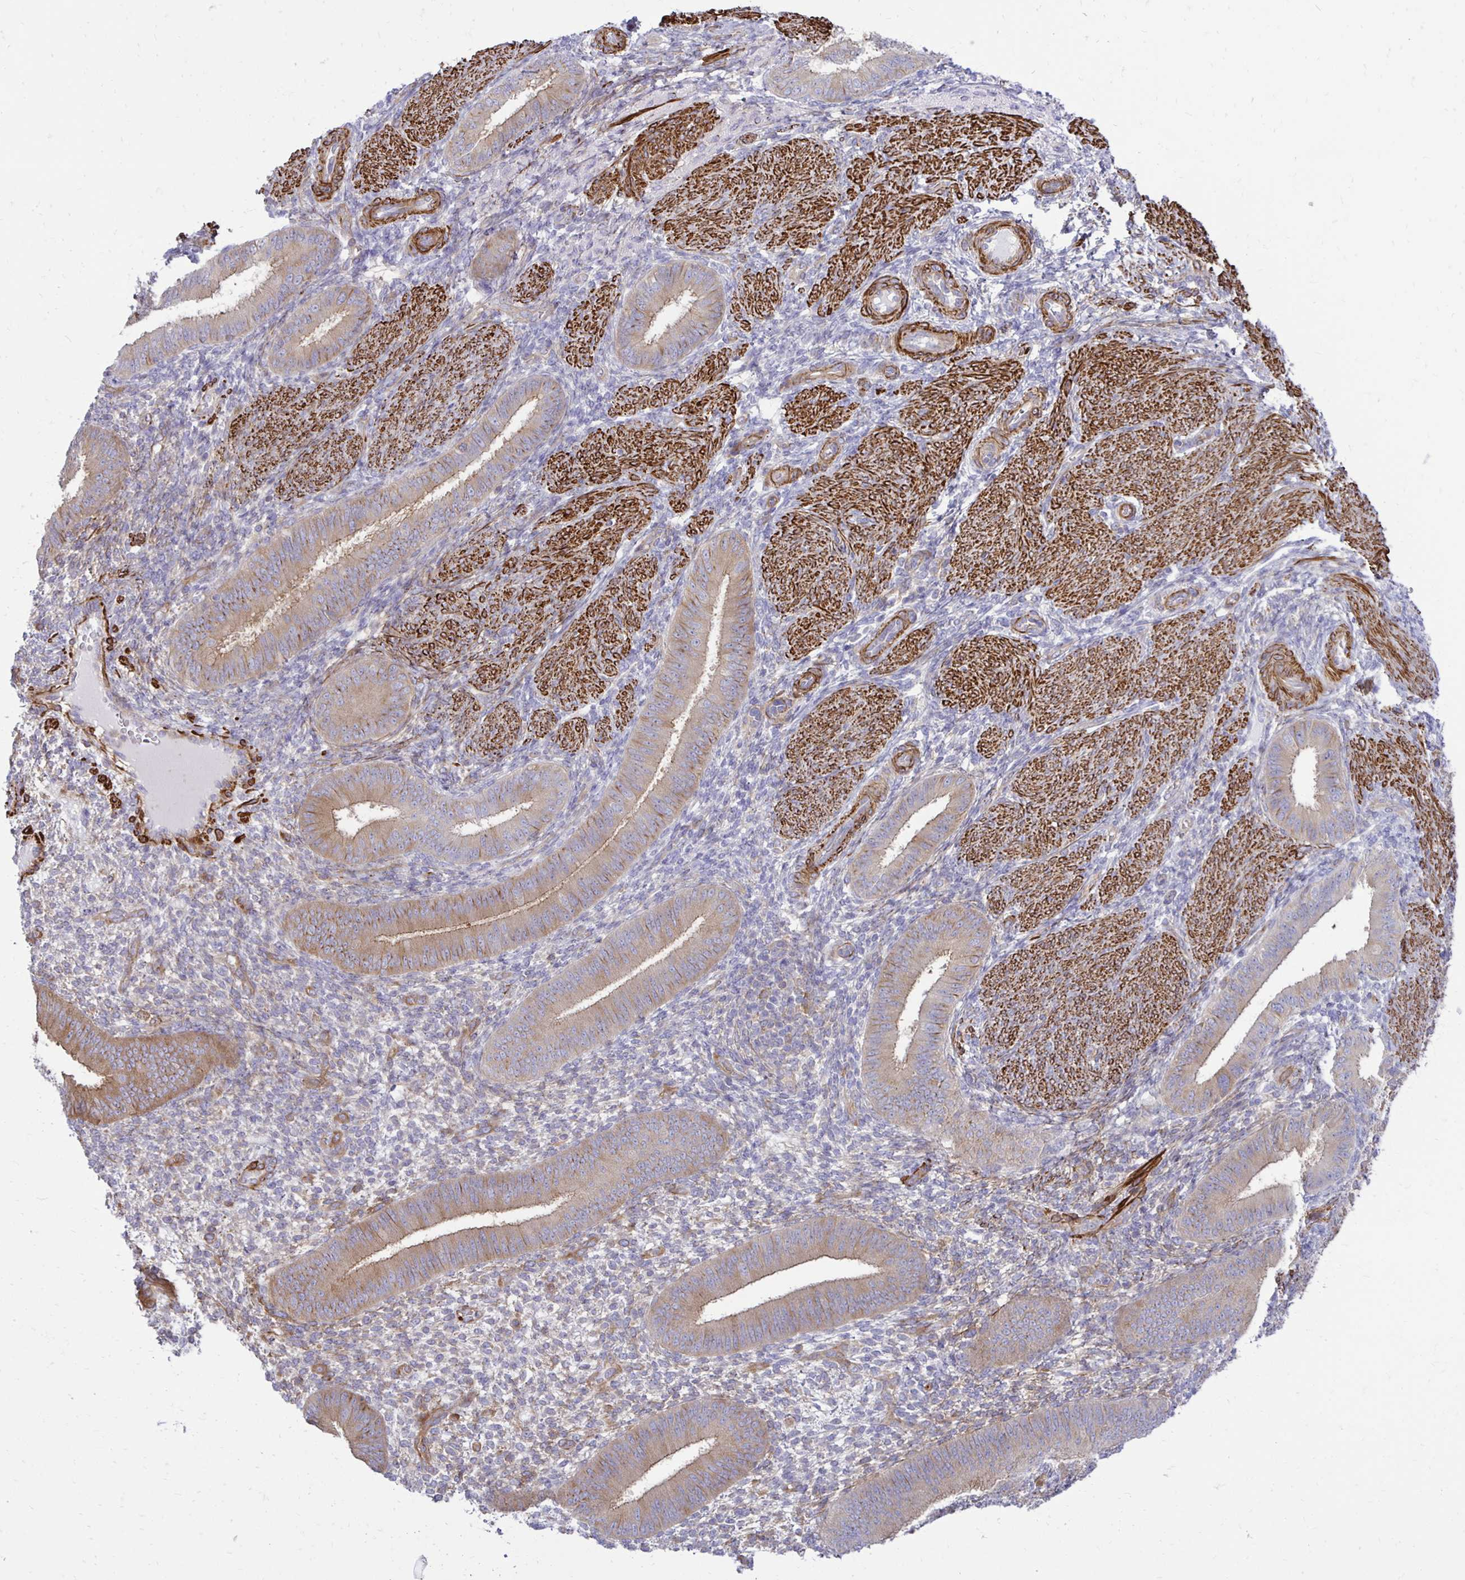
{"staining": {"intensity": "moderate", "quantity": "<25%", "location": "cytoplasmic/membranous"}, "tissue": "endometrium", "cell_type": "Cells in endometrial stroma", "image_type": "normal", "snomed": [{"axis": "morphology", "description": "Normal tissue, NOS"}, {"axis": "topography", "description": "Endometrium"}], "caption": "Immunohistochemistry (DAB (3,3'-diaminobenzidine)) staining of normal human endometrium exhibits moderate cytoplasmic/membranous protein expression in approximately <25% of cells in endometrial stroma. The staining was performed using DAB (3,3'-diaminobenzidine) to visualize the protein expression in brown, while the nuclei were stained in blue with hematoxylin (Magnification: 20x).", "gene": "CTPS1", "patient": {"sex": "female", "age": 39}}